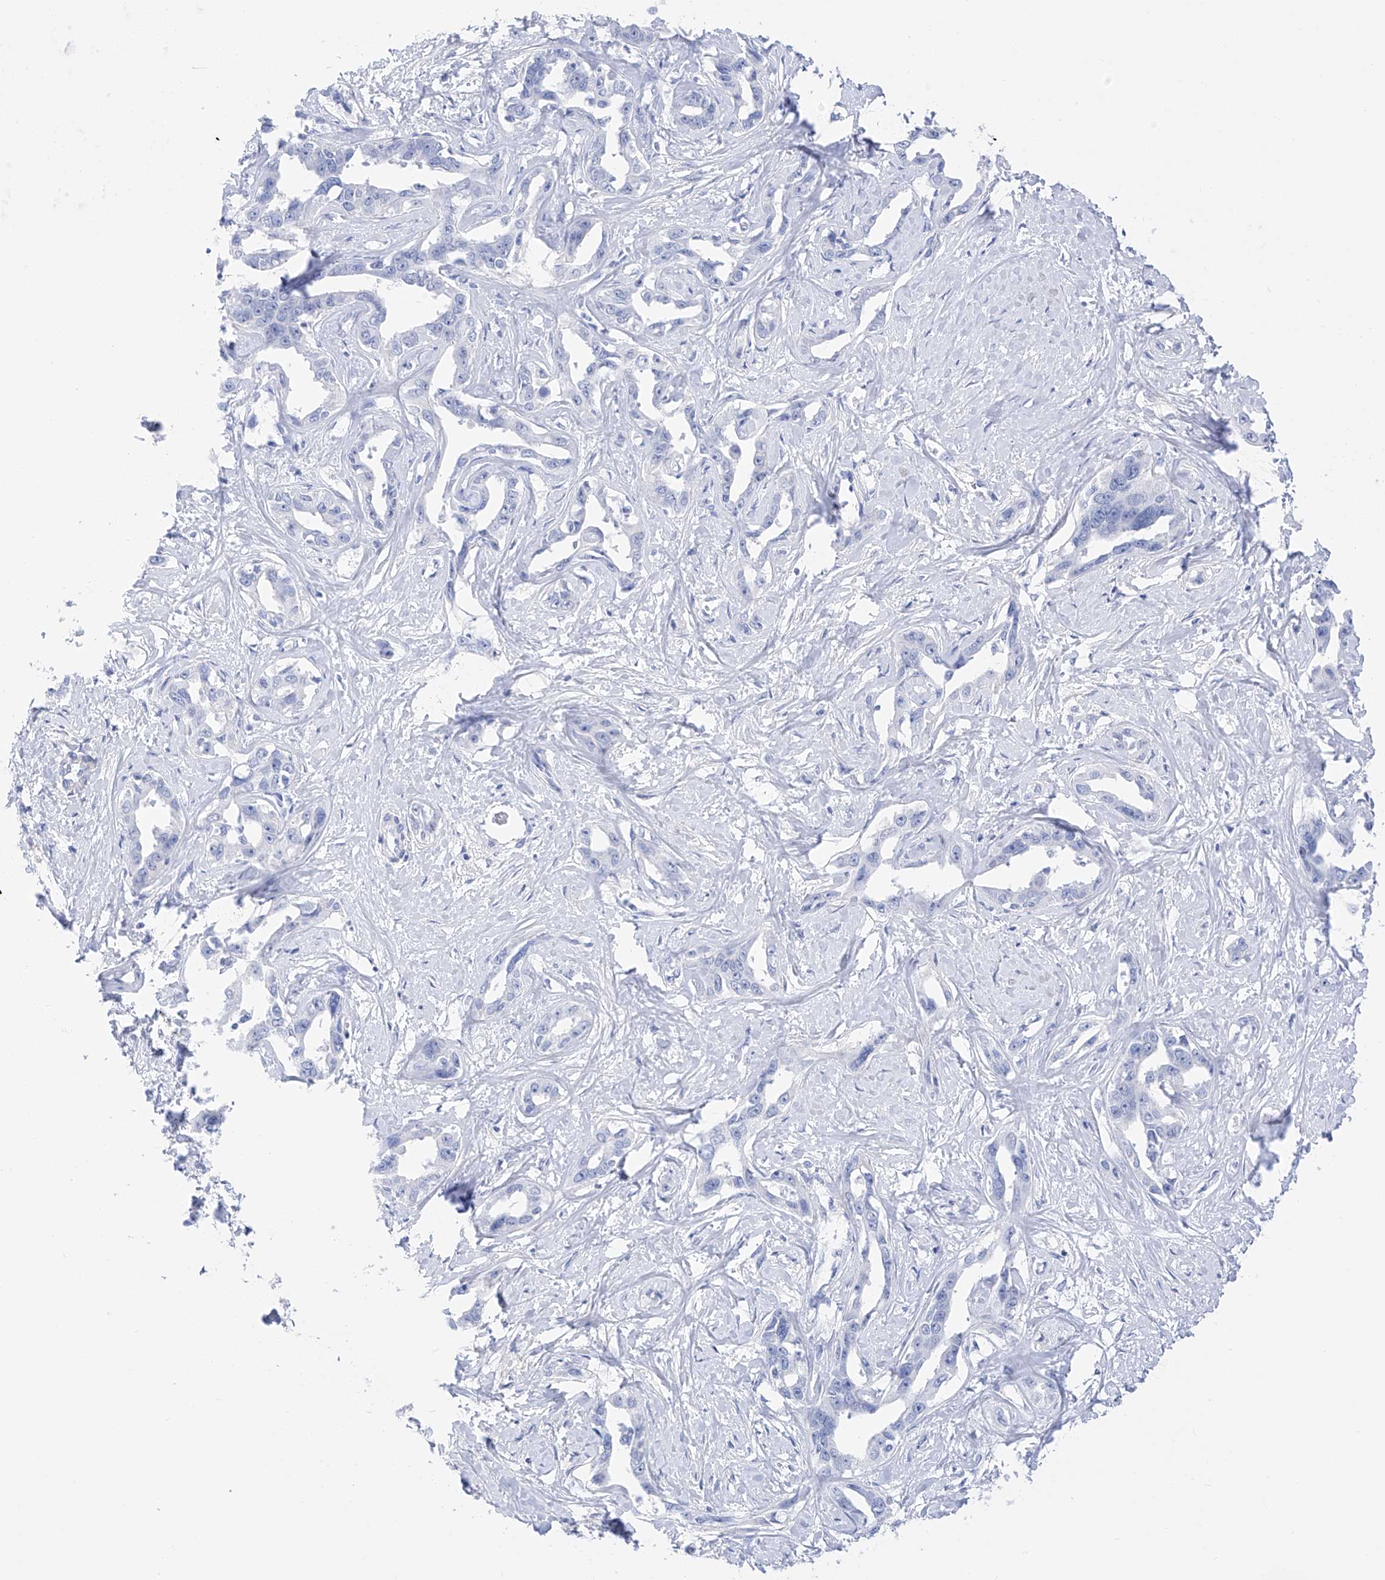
{"staining": {"intensity": "negative", "quantity": "none", "location": "none"}, "tissue": "liver cancer", "cell_type": "Tumor cells", "image_type": "cancer", "snomed": [{"axis": "morphology", "description": "Cholangiocarcinoma"}, {"axis": "topography", "description": "Liver"}], "caption": "Tumor cells show no significant protein expression in liver cancer. Nuclei are stained in blue.", "gene": "FLG", "patient": {"sex": "male", "age": 59}}